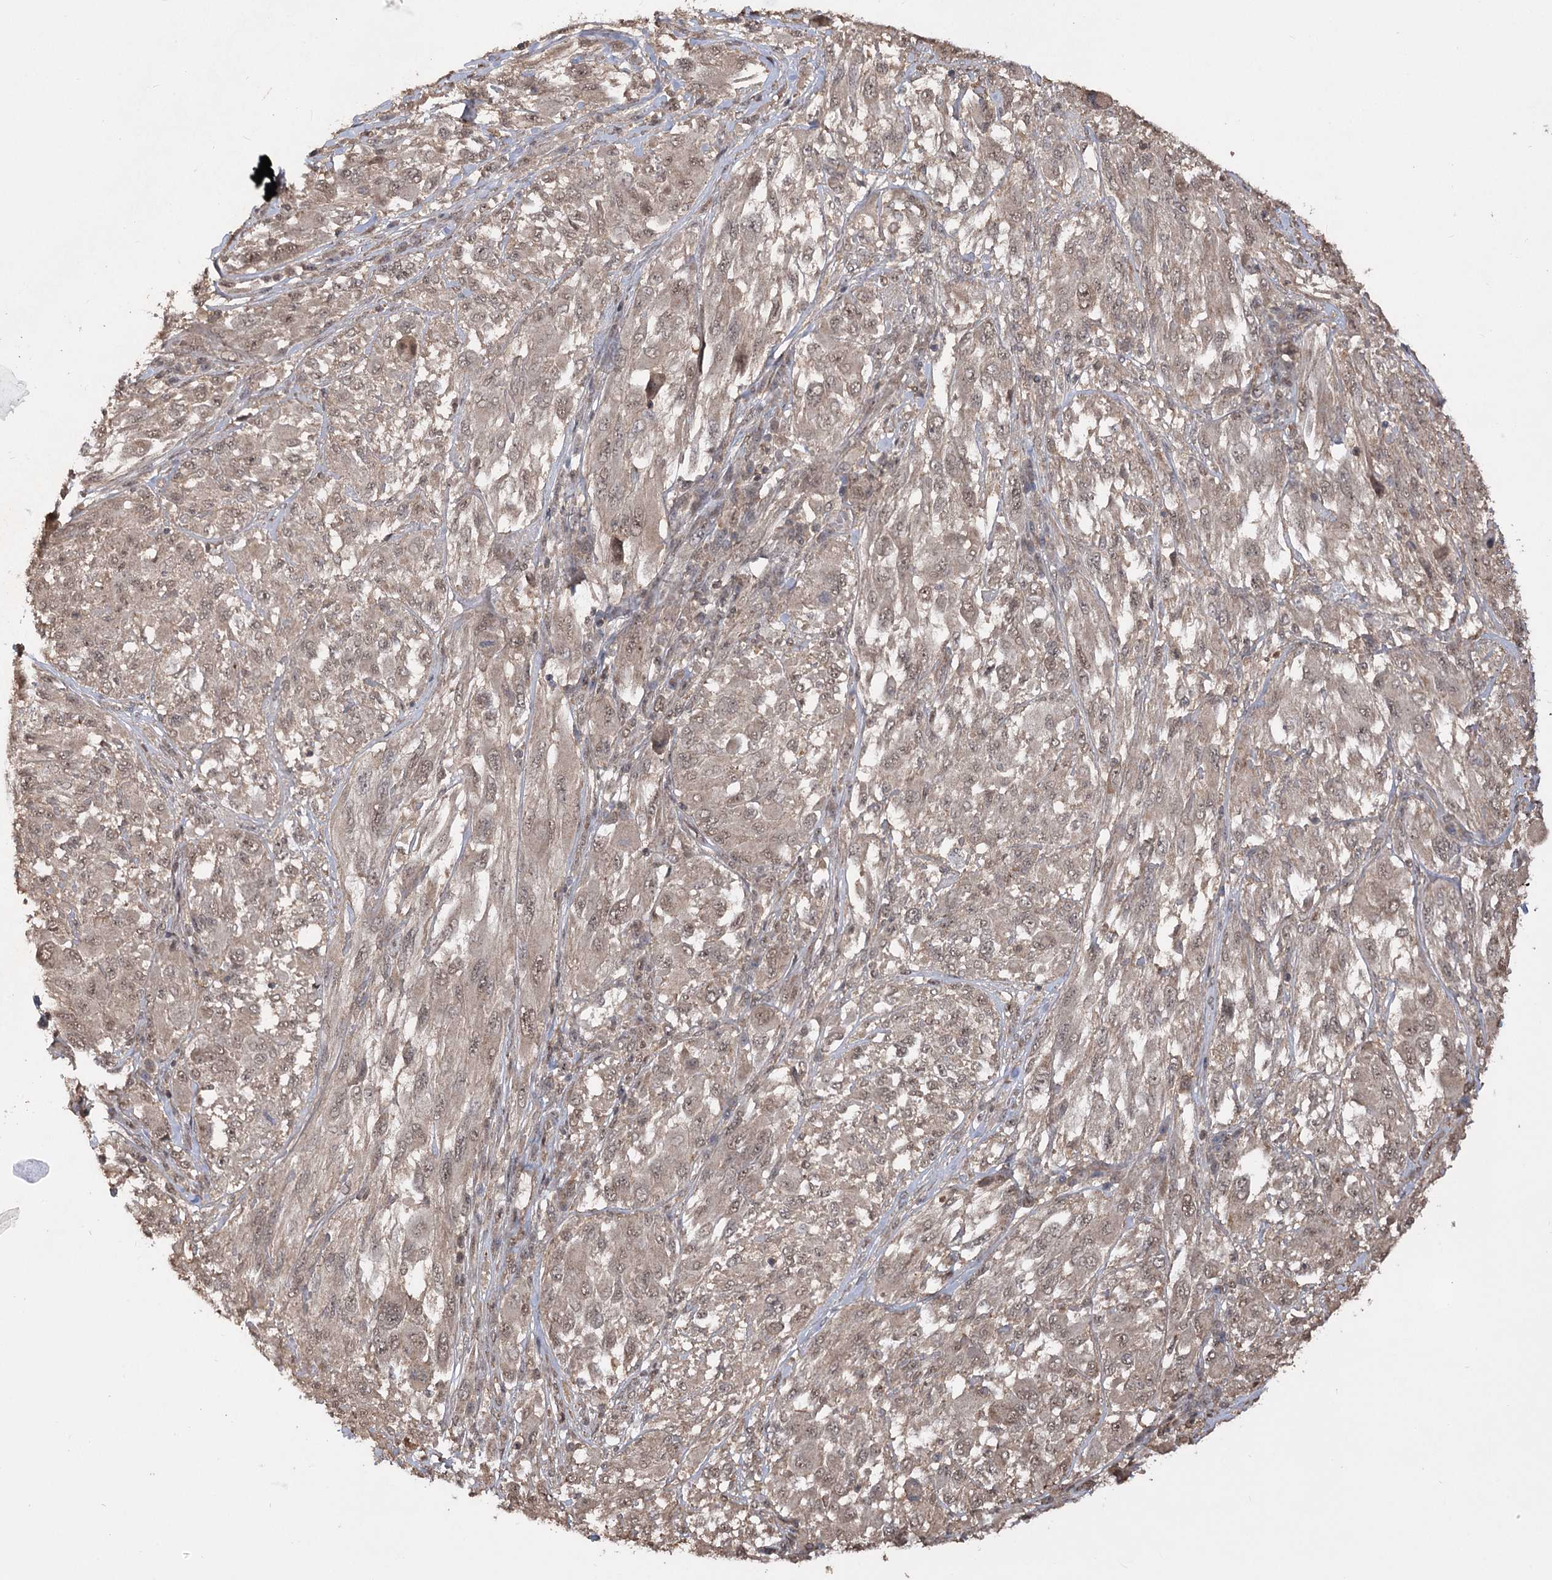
{"staining": {"intensity": "moderate", "quantity": ">75%", "location": "cytoplasmic/membranous,nuclear"}, "tissue": "melanoma", "cell_type": "Tumor cells", "image_type": "cancer", "snomed": [{"axis": "morphology", "description": "Malignant melanoma, NOS"}, {"axis": "topography", "description": "Skin"}], "caption": "Melanoma tissue demonstrates moderate cytoplasmic/membranous and nuclear positivity in about >75% of tumor cells", "gene": "TENM2", "patient": {"sex": "female", "age": 91}}